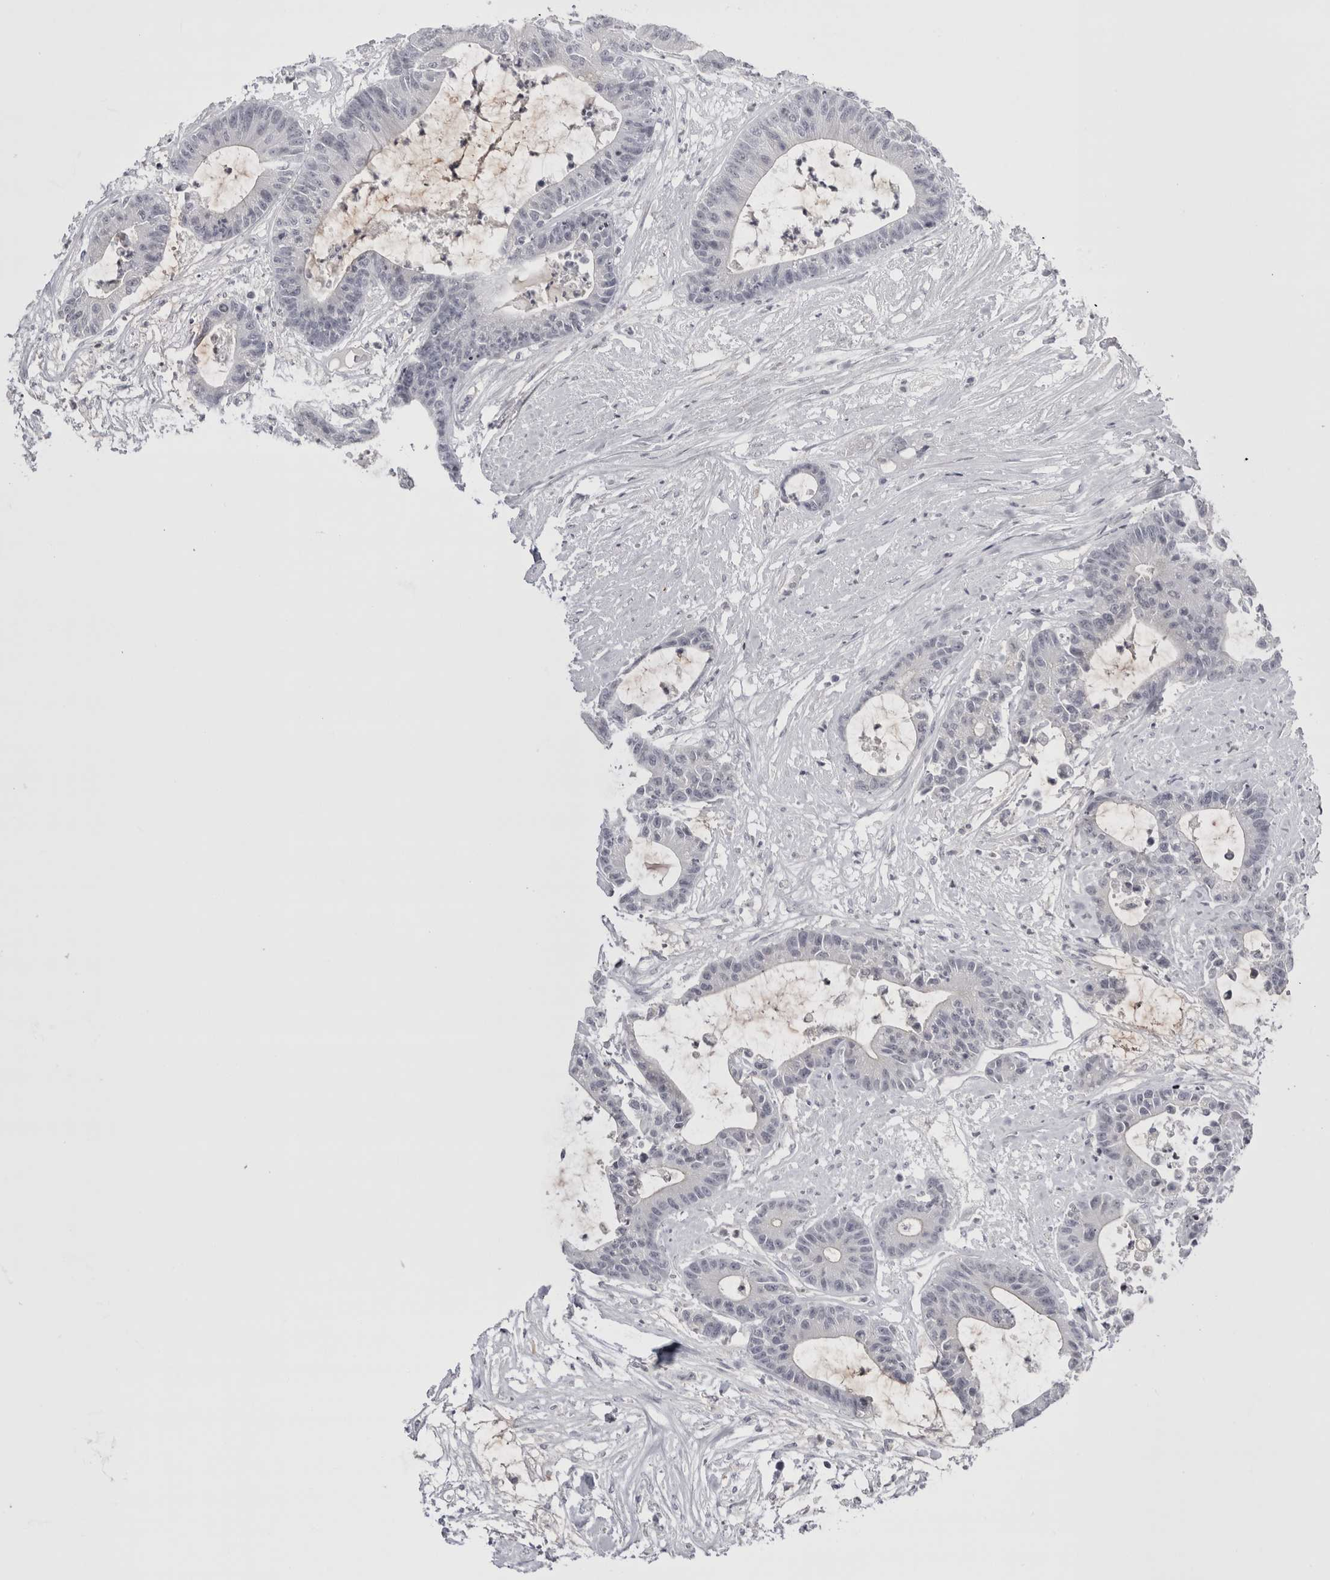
{"staining": {"intensity": "negative", "quantity": "none", "location": "none"}, "tissue": "colorectal cancer", "cell_type": "Tumor cells", "image_type": "cancer", "snomed": [{"axis": "morphology", "description": "Adenocarcinoma, NOS"}, {"axis": "topography", "description": "Colon"}], "caption": "The photomicrograph reveals no staining of tumor cells in colorectal cancer (adenocarcinoma). Nuclei are stained in blue.", "gene": "FNDC8", "patient": {"sex": "female", "age": 84}}